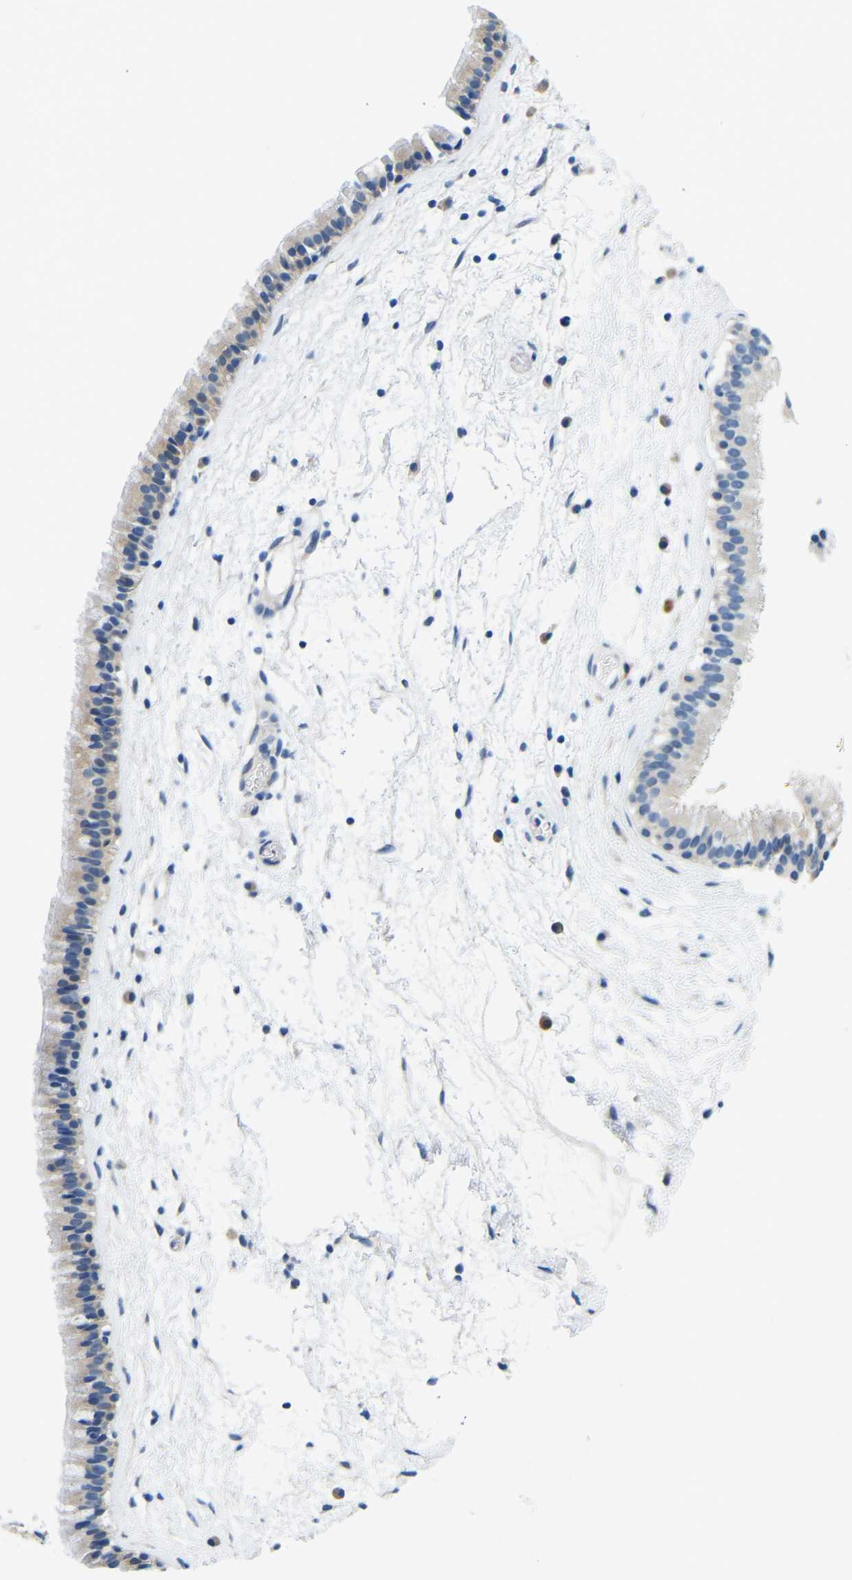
{"staining": {"intensity": "weak", "quantity": "25%-75%", "location": "cytoplasmic/membranous"}, "tissue": "nasopharynx", "cell_type": "Respiratory epithelial cells", "image_type": "normal", "snomed": [{"axis": "morphology", "description": "Normal tissue, NOS"}, {"axis": "morphology", "description": "Inflammation, NOS"}, {"axis": "topography", "description": "Nasopharynx"}], "caption": "The image exhibits a brown stain indicating the presence of a protein in the cytoplasmic/membranous of respiratory epithelial cells in nasopharynx.", "gene": "NEGR1", "patient": {"sex": "male", "age": 48}}